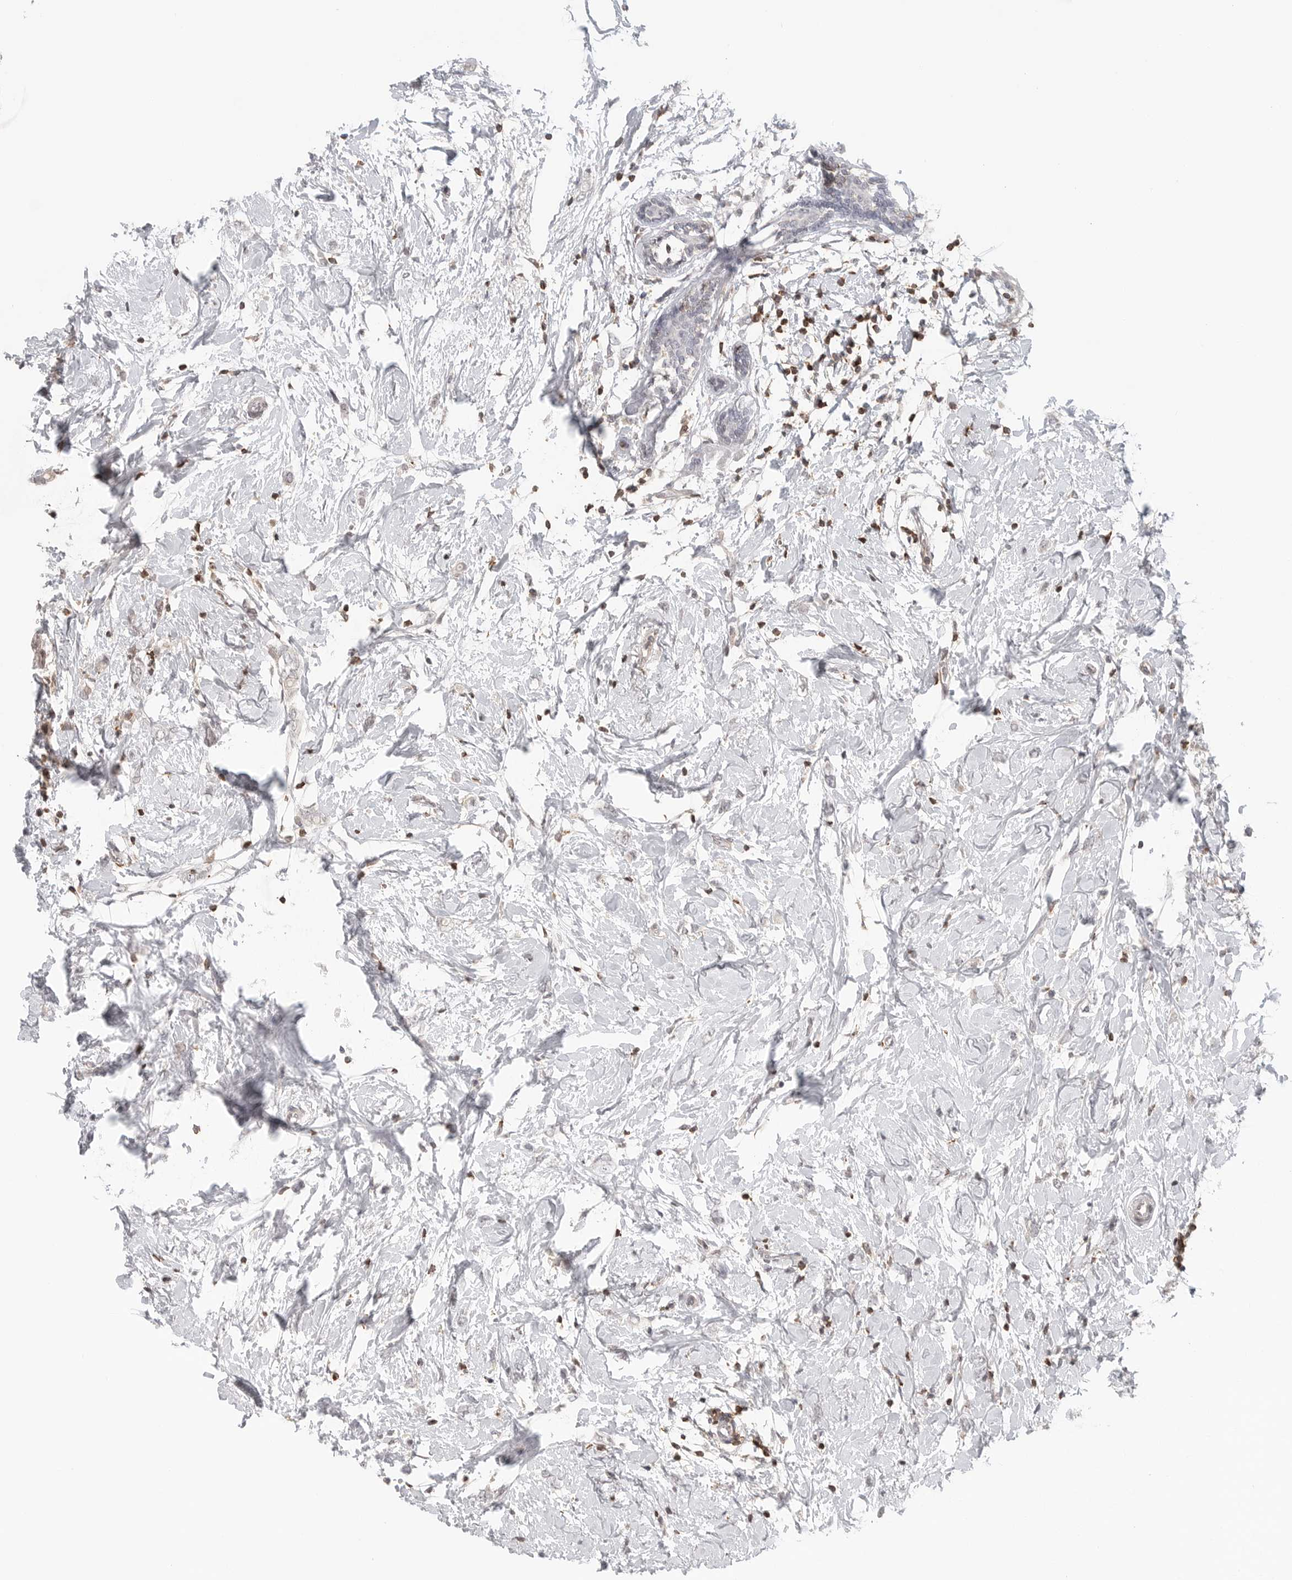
{"staining": {"intensity": "negative", "quantity": "none", "location": "none"}, "tissue": "breast cancer", "cell_type": "Tumor cells", "image_type": "cancer", "snomed": [{"axis": "morphology", "description": "Normal tissue, NOS"}, {"axis": "morphology", "description": "Lobular carcinoma"}, {"axis": "topography", "description": "Breast"}], "caption": "Immunohistochemical staining of lobular carcinoma (breast) exhibits no significant positivity in tumor cells.", "gene": "SH3KBP1", "patient": {"sex": "female", "age": 47}}